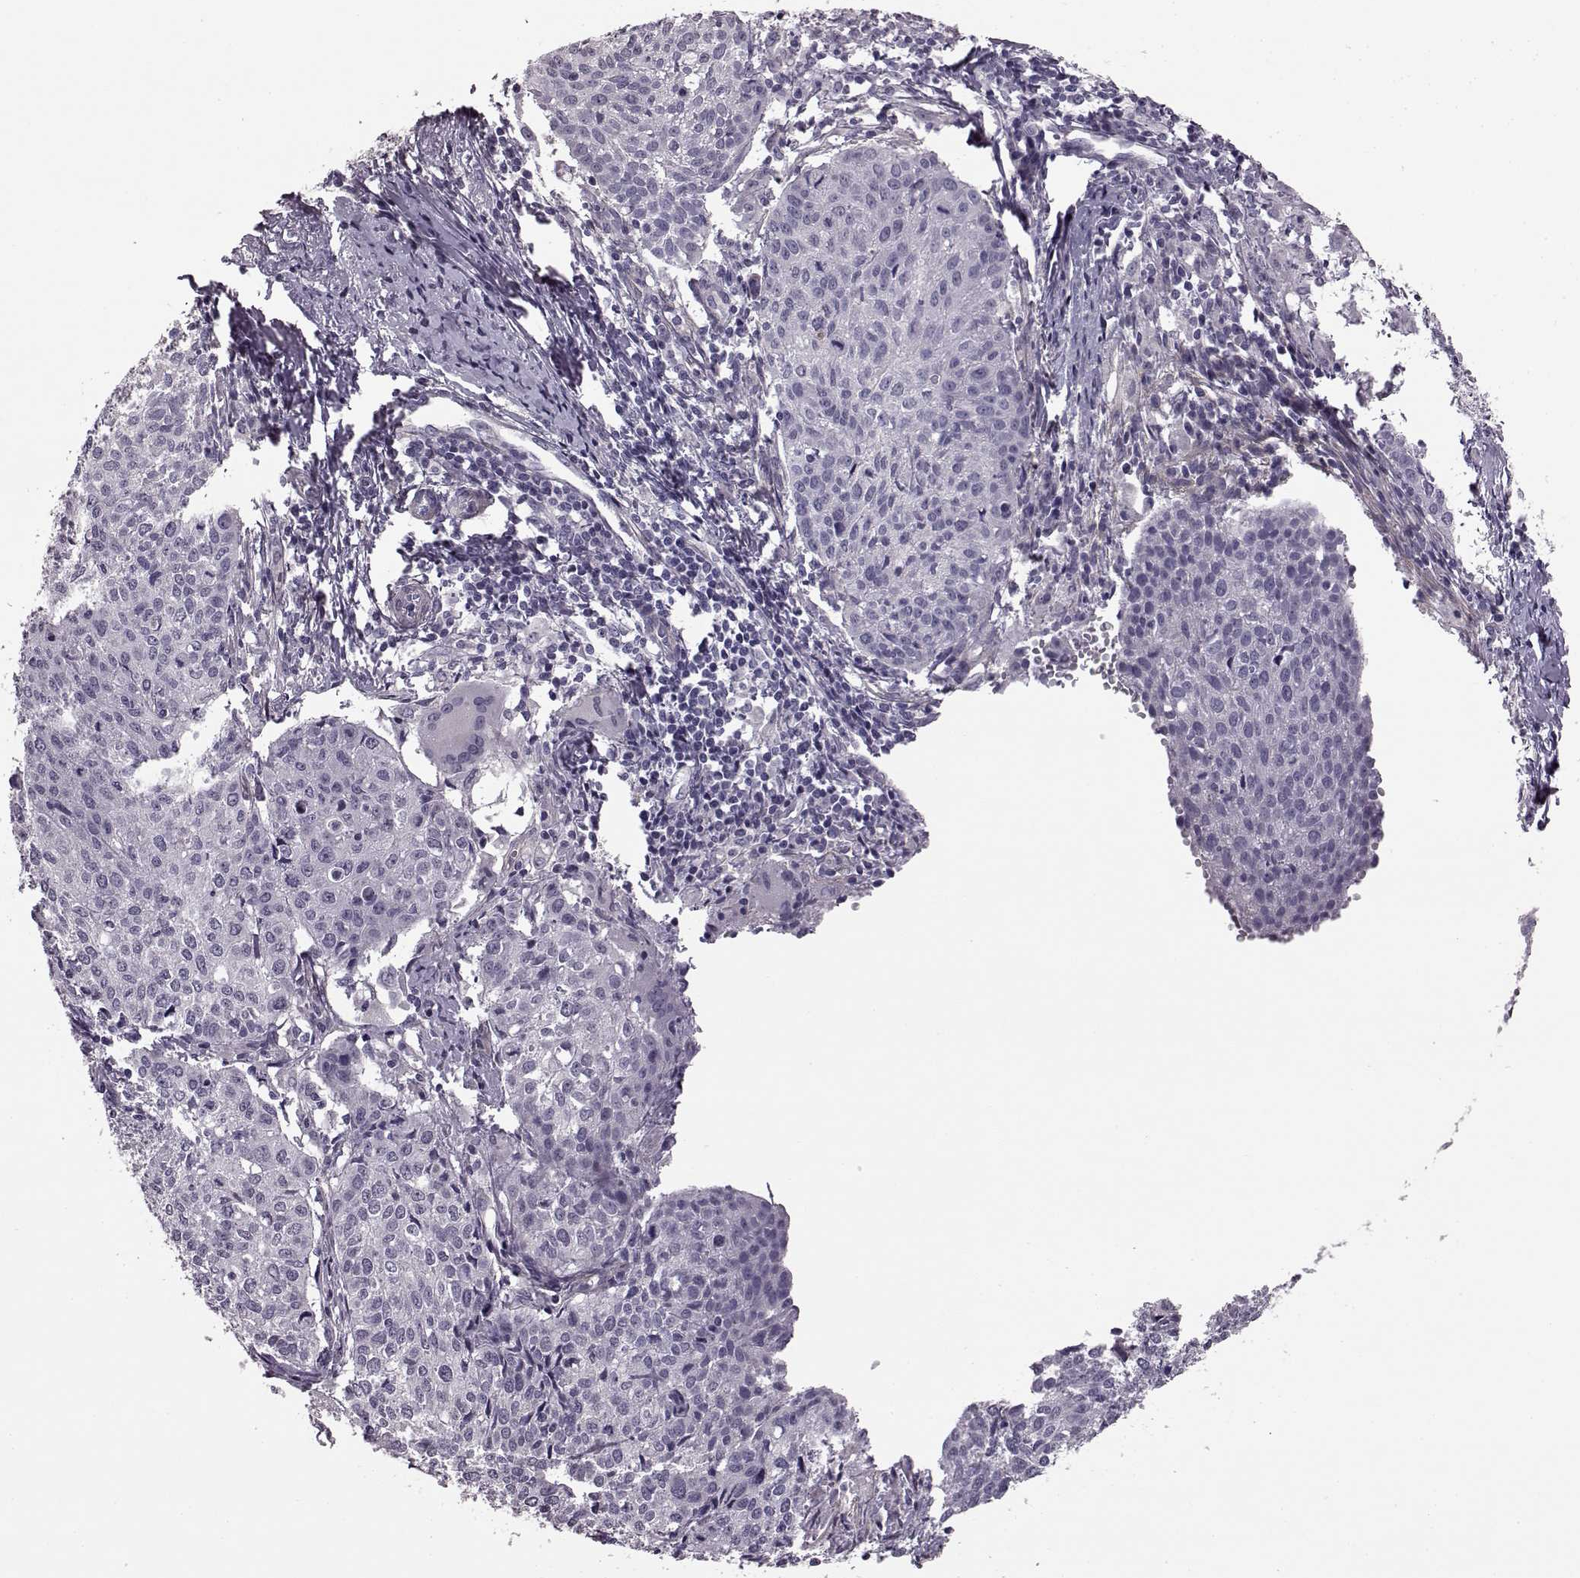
{"staining": {"intensity": "negative", "quantity": "none", "location": "none"}, "tissue": "cervical cancer", "cell_type": "Tumor cells", "image_type": "cancer", "snomed": [{"axis": "morphology", "description": "Squamous cell carcinoma, NOS"}, {"axis": "topography", "description": "Cervix"}], "caption": "The immunohistochemistry histopathology image has no significant expression in tumor cells of cervical squamous cell carcinoma tissue.", "gene": "GRK1", "patient": {"sex": "female", "age": 38}}